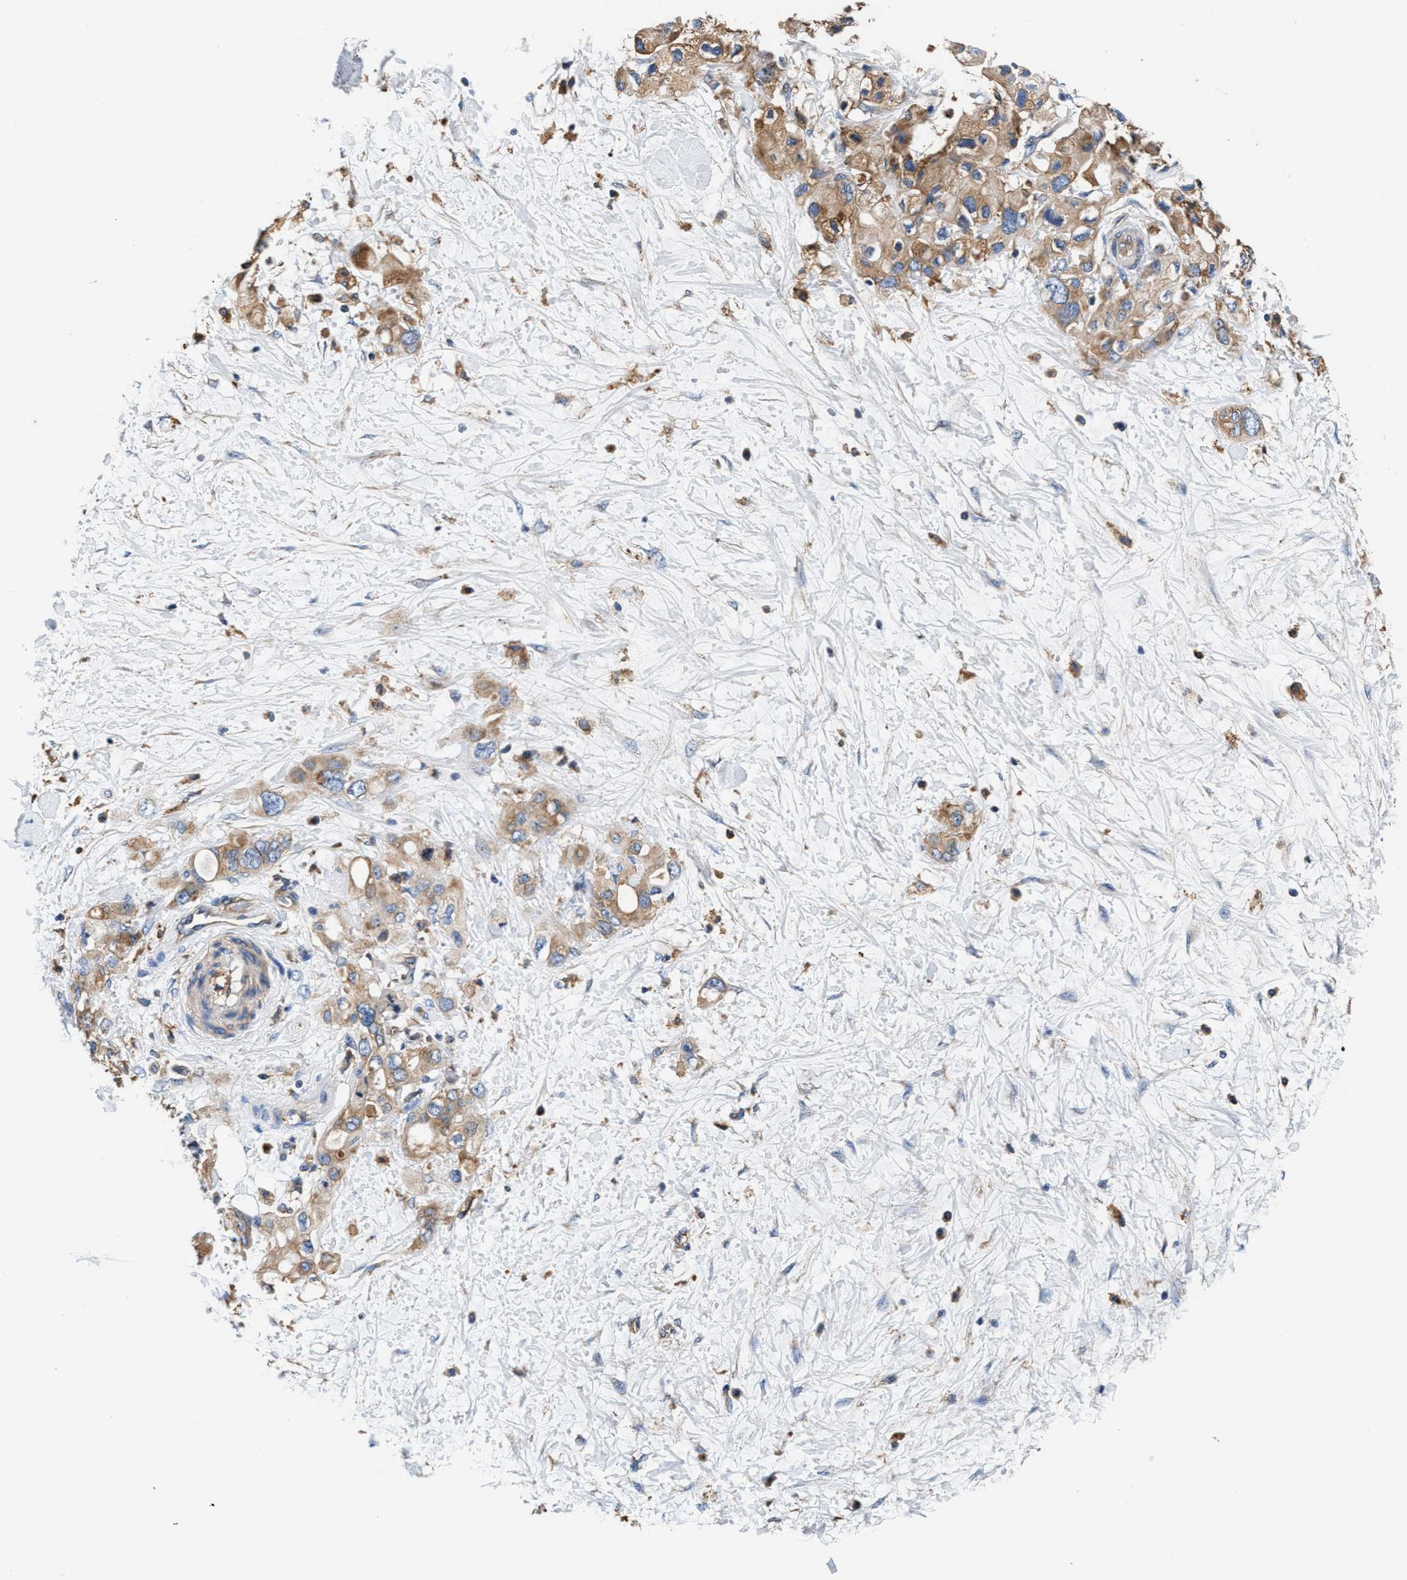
{"staining": {"intensity": "weak", "quantity": ">75%", "location": "cytoplasmic/membranous"}, "tissue": "pancreatic cancer", "cell_type": "Tumor cells", "image_type": "cancer", "snomed": [{"axis": "morphology", "description": "Adenocarcinoma, NOS"}, {"axis": "topography", "description": "Pancreas"}], "caption": "Tumor cells show low levels of weak cytoplasmic/membranous expression in about >75% of cells in human pancreatic cancer (adenocarcinoma).", "gene": "PPP1R9B", "patient": {"sex": "female", "age": 56}}